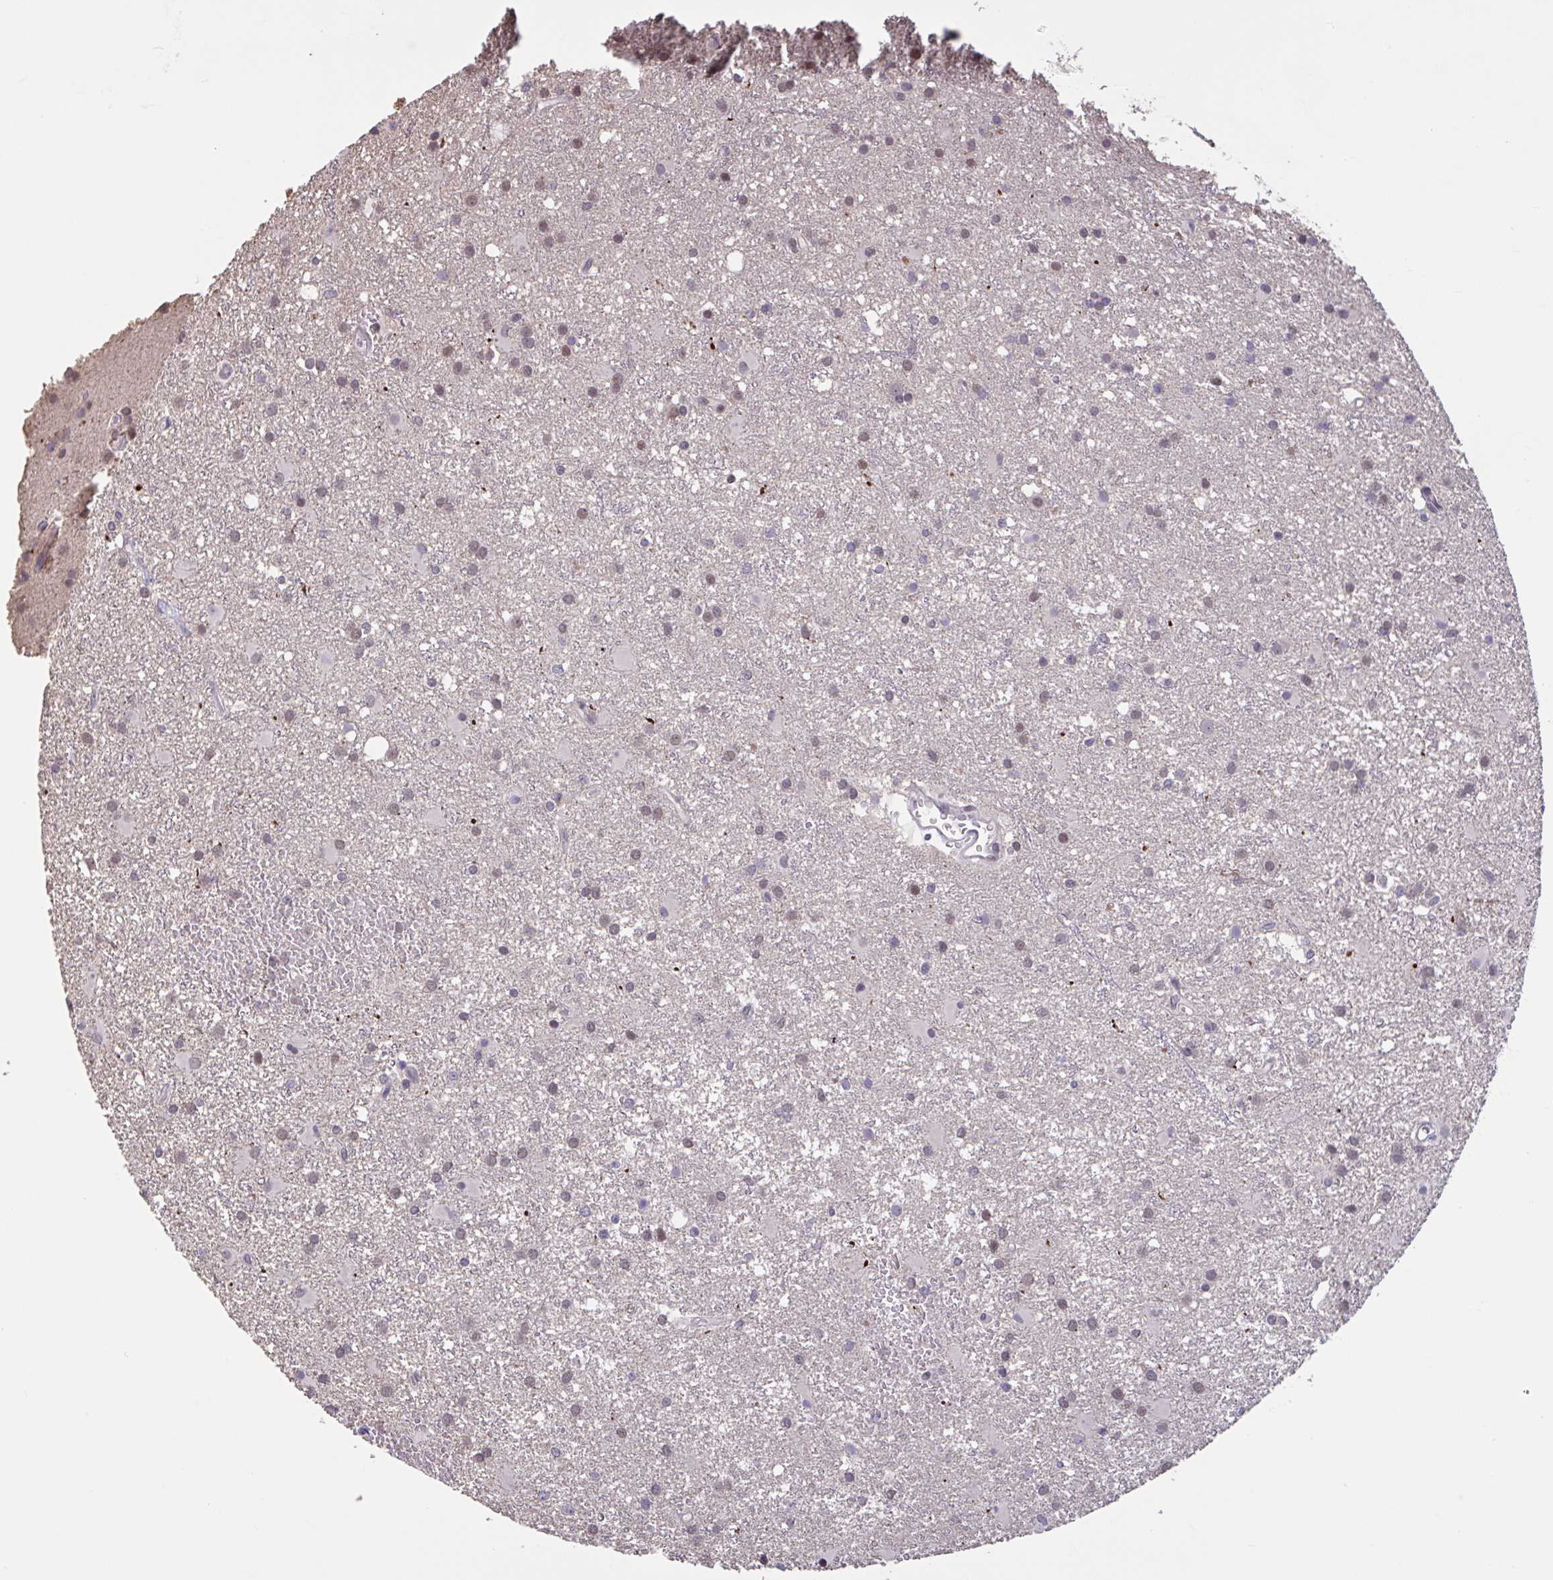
{"staining": {"intensity": "moderate", "quantity": "25%-75%", "location": "nuclear"}, "tissue": "glioma", "cell_type": "Tumor cells", "image_type": "cancer", "snomed": [{"axis": "morphology", "description": "Glioma, malignant, High grade"}, {"axis": "topography", "description": "Brain"}], "caption": "Malignant glioma (high-grade) was stained to show a protein in brown. There is medium levels of moderate nuclear positivity in approximately 25%-75% of tumor cells. The staining was performed using DAB to visualize the protein expression in brown, while the nuclei were stained in blue with hematoxylin (Magnification: 20x).", "gene": "ZNF414", "patient": {"sex": "male", "age": 55}}